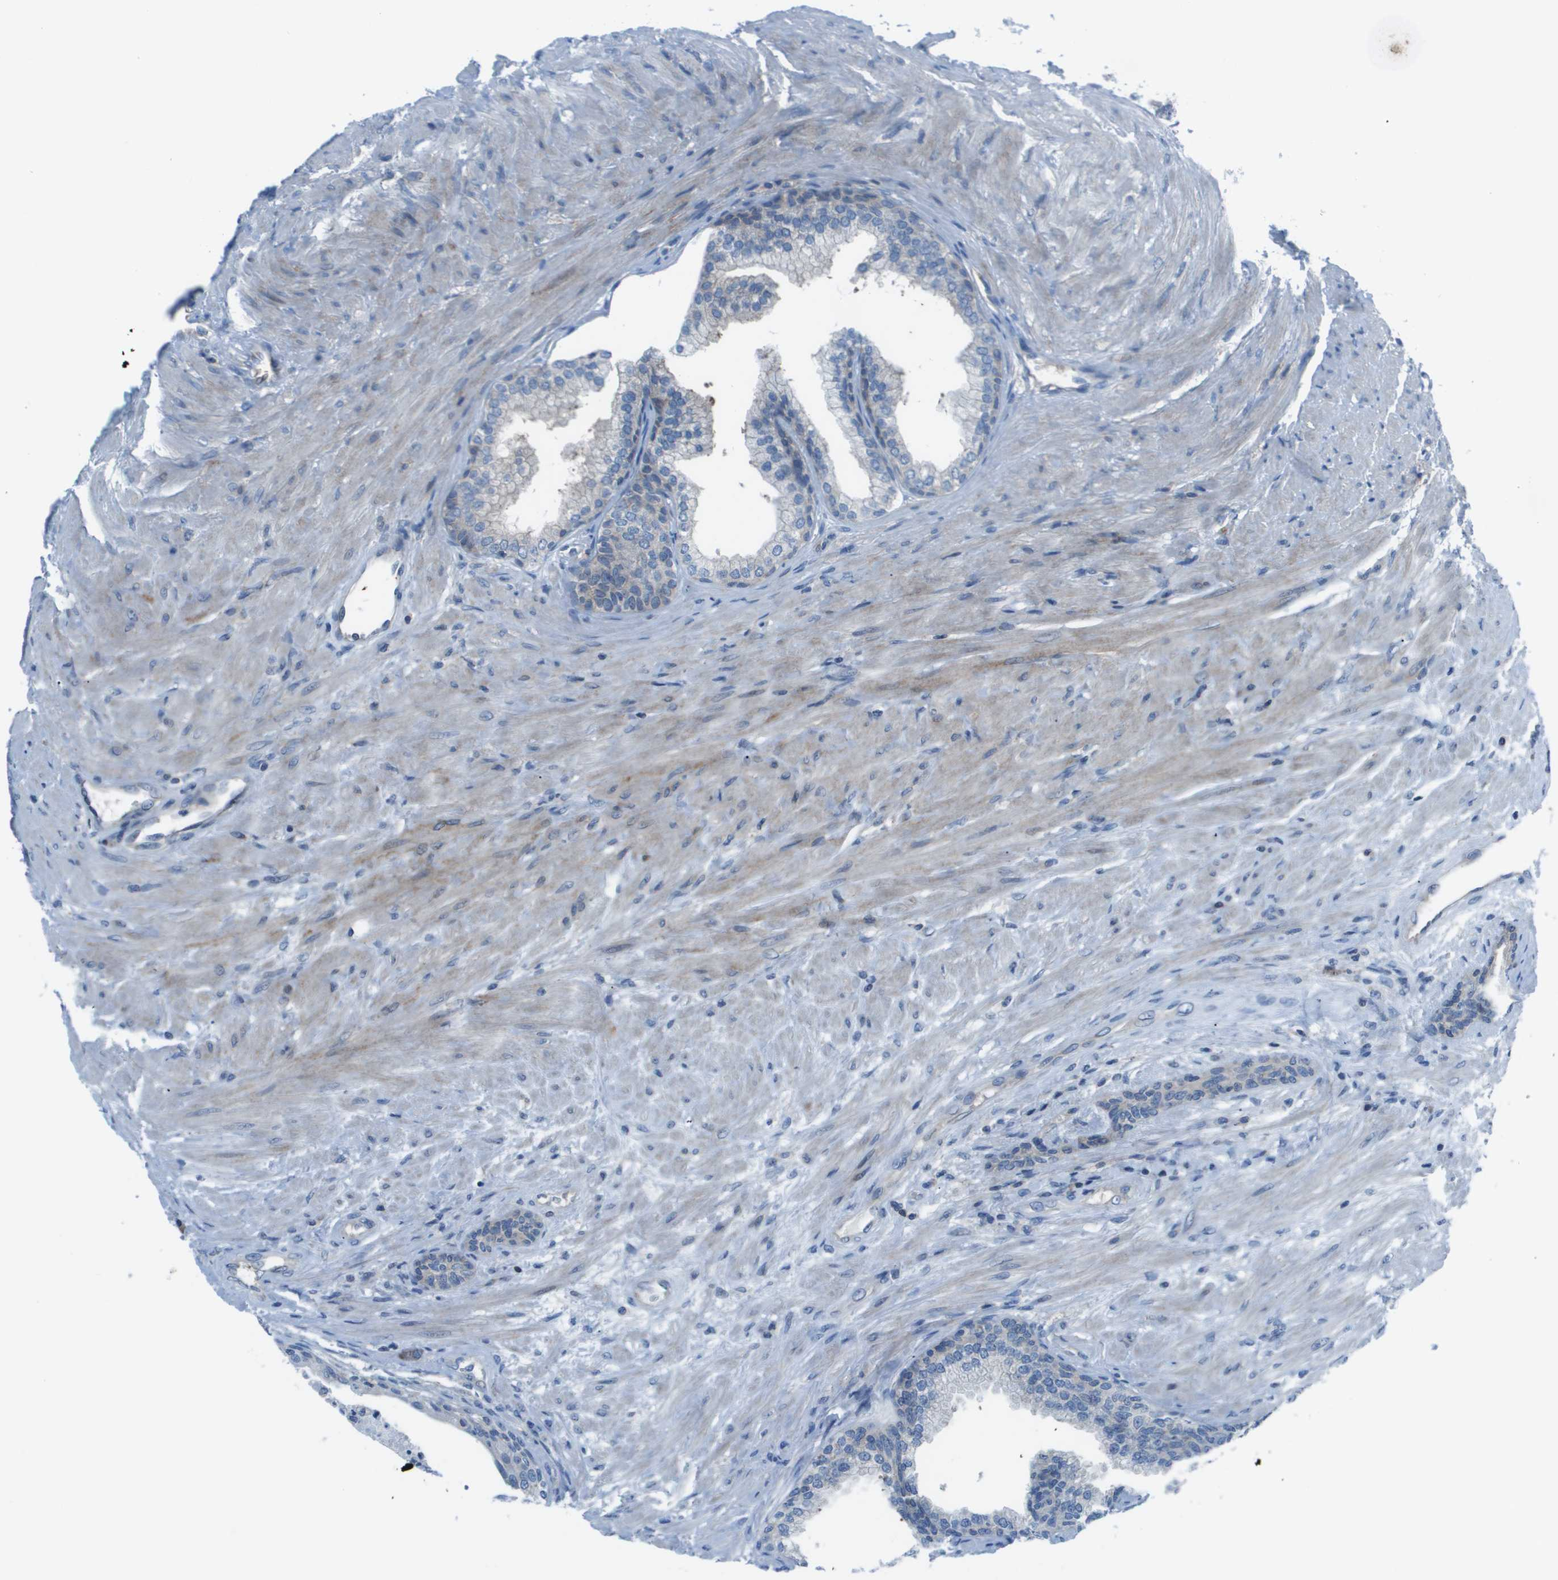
{"staining": {"intensity": "negative", "quantity": "none", "location": "none"}, "tissue": "prostate", "cell_type": "Glandular cells", "image_type": "normal", "snomed": [{"axis": "morphology", "description": "Normal tissue, NOS"}, {"axis": "topography", "description": "Prostate"}], "caption": "Protein analysis of unremarkable prostate shows no significant staining in glandular cells. The staining is performed using DAB (3,3'-diaminobenzidine) brown chromogen with nuclei counter-stained in using hematoxylin.", "gene": "STIP1", "patient": {"sex": "male", "age": 76}}